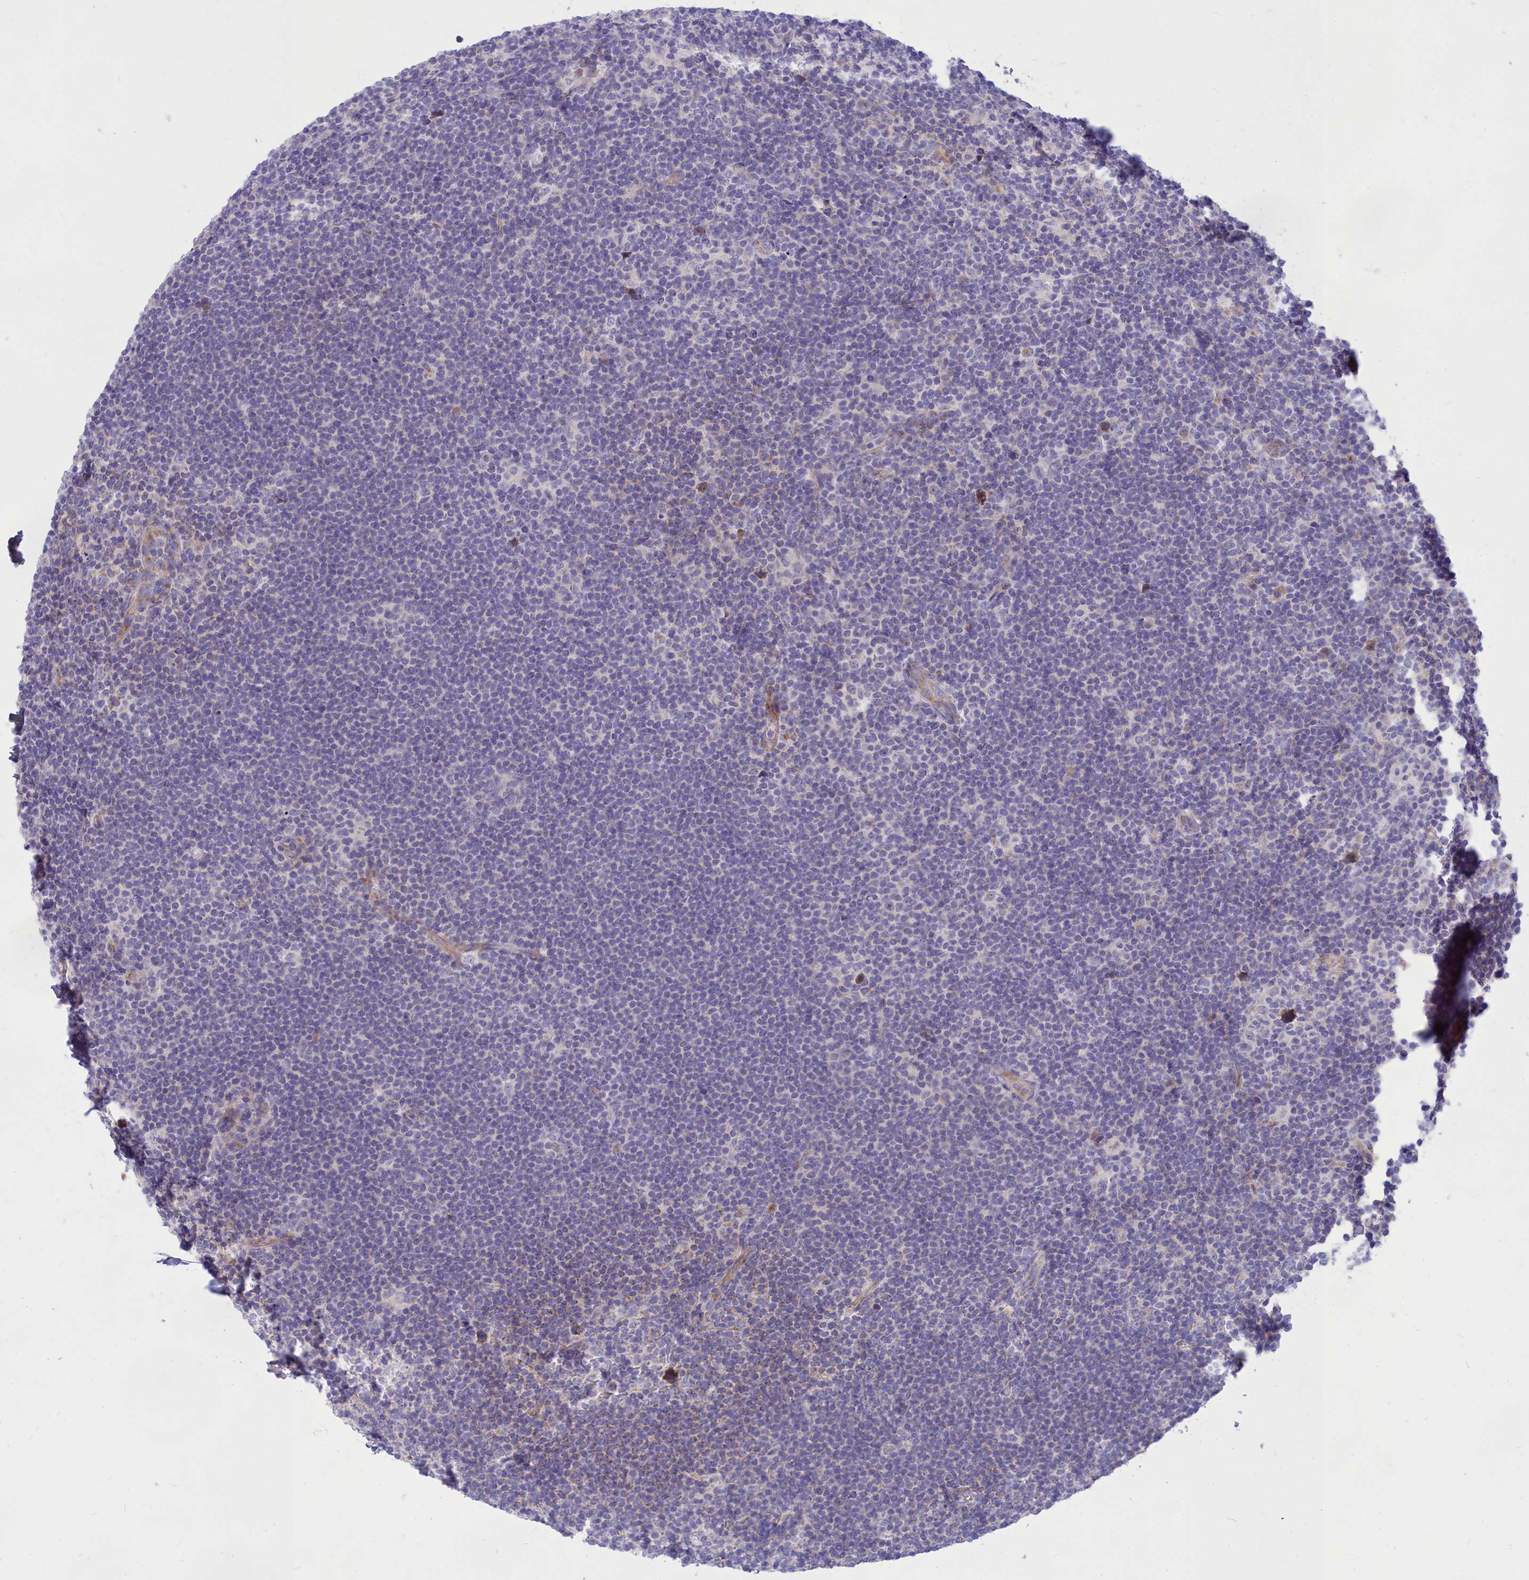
{"staining": {"intensity": "negative", "quantity": "none", "location": "none"}, "tissue": "lymphoma", "cell_type": "Tumor cells", "image_type": "cancer", "snomed": [{"axis": "morphology", "description": "Hodgkin's disease, NOS"}, {"axis": "topography", "description": "Lymph node"}], "caption": "The immunohistochemistry histopathology image has no significant expression in tumor cells of Hodgkin's disease tissue.", "gene": "TMEM30B", "patient": {"sex": "female", "age": 57}}